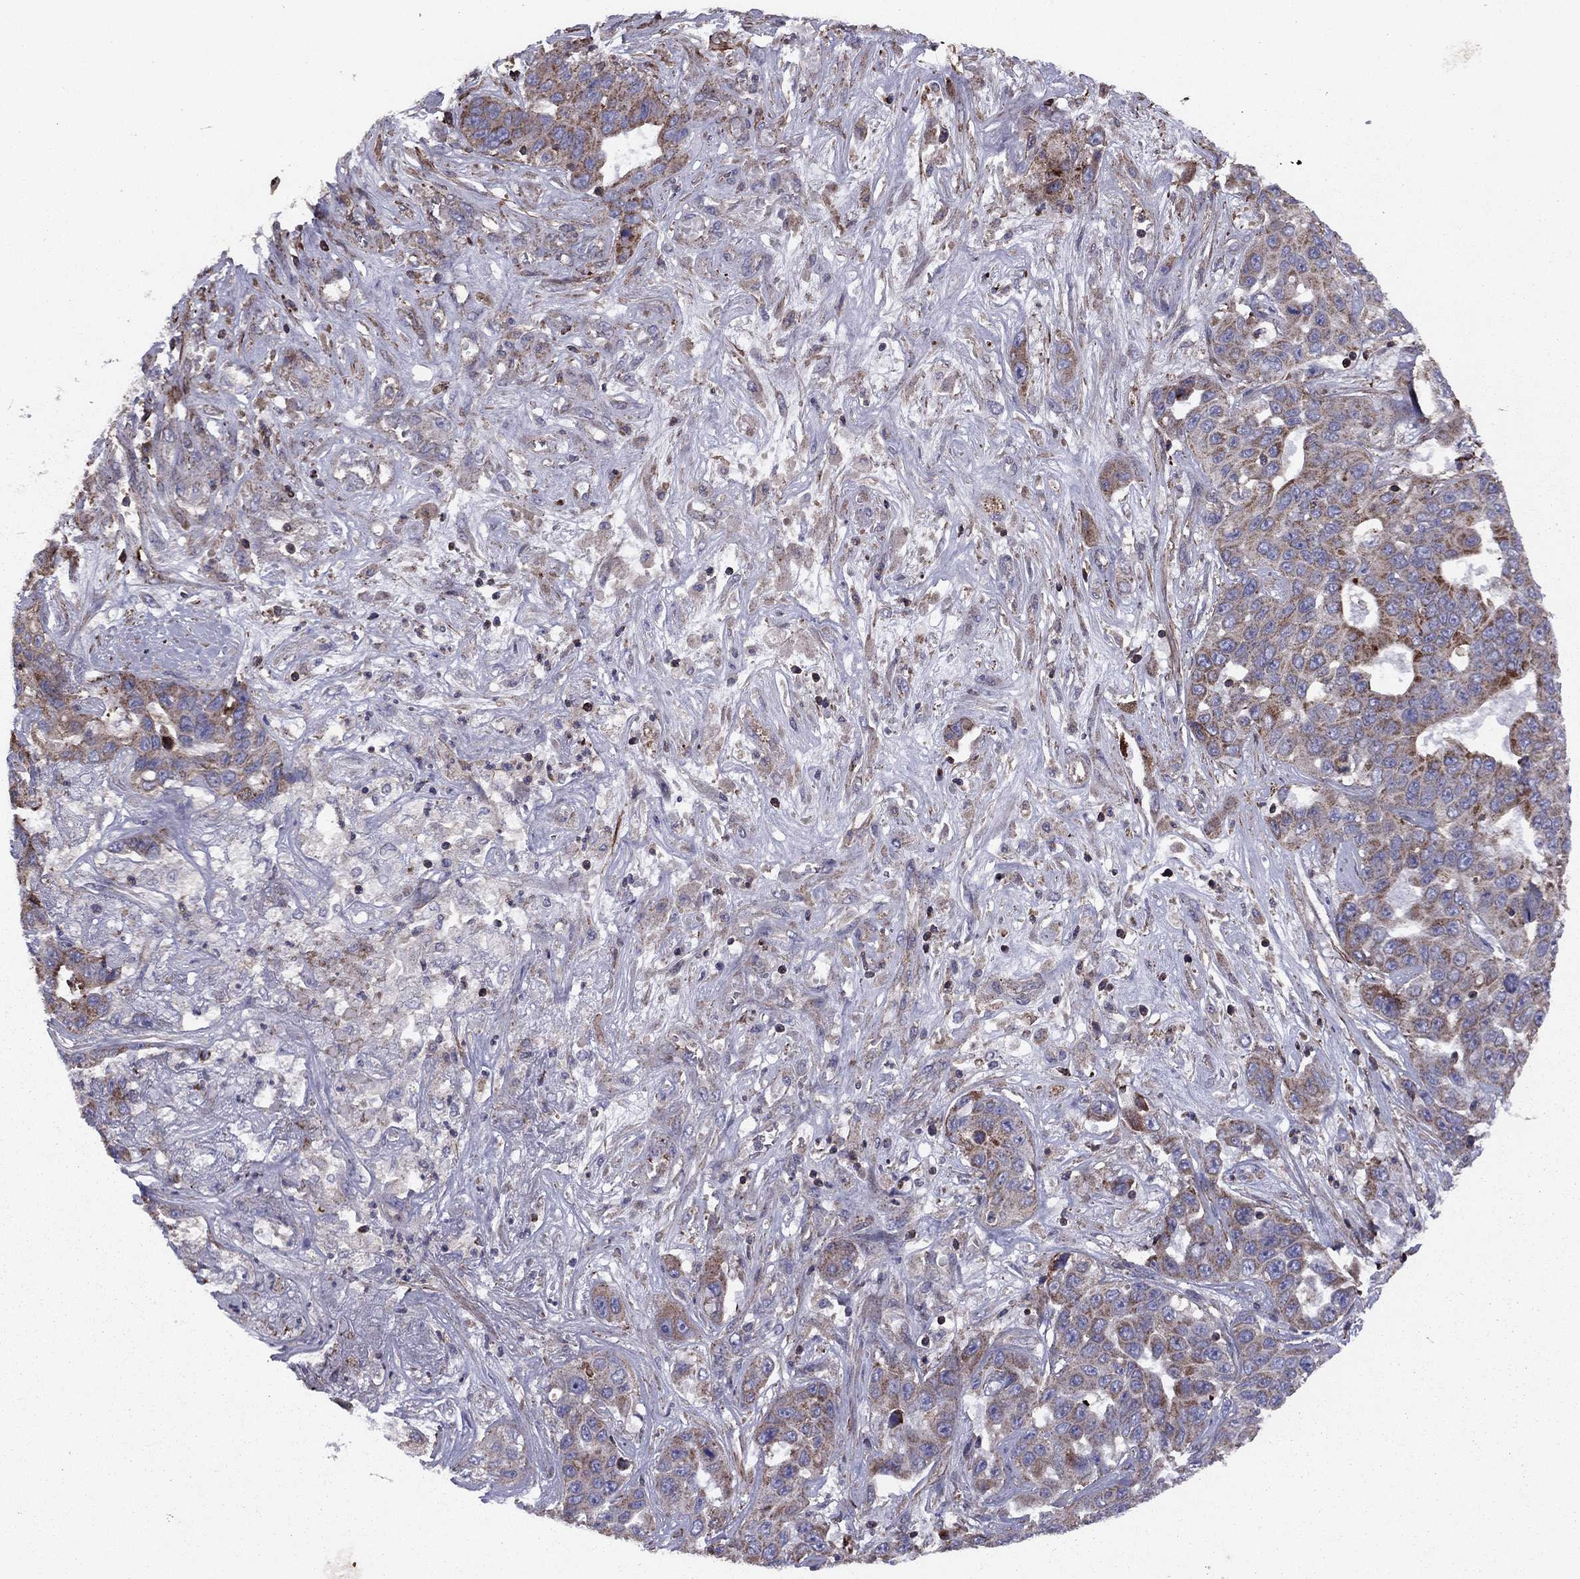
{"staining": {"intensity": "strong", "quantity": "<25%", "location": "cytoplasmic/membranous"}, "tissue": "liver cancer", "cell_type": "Tumor cells", "image_type": "cancer", "snomed": [{"axis": "morphology", "description": "Cholangiocarcinoma"}, {"axis": "topography", "description": "Liver"}], "caption": "Immunohistochemistry (IHC) (DAB (3,3'-diaminobenzidine)) staining of human liver cholangiocarcinoma reveals strong cytoplasmic/membranous protein expression in about <25% of tumor cells.", "gene": "ALG6", "patient": {"sex": "female", "age": 52}}